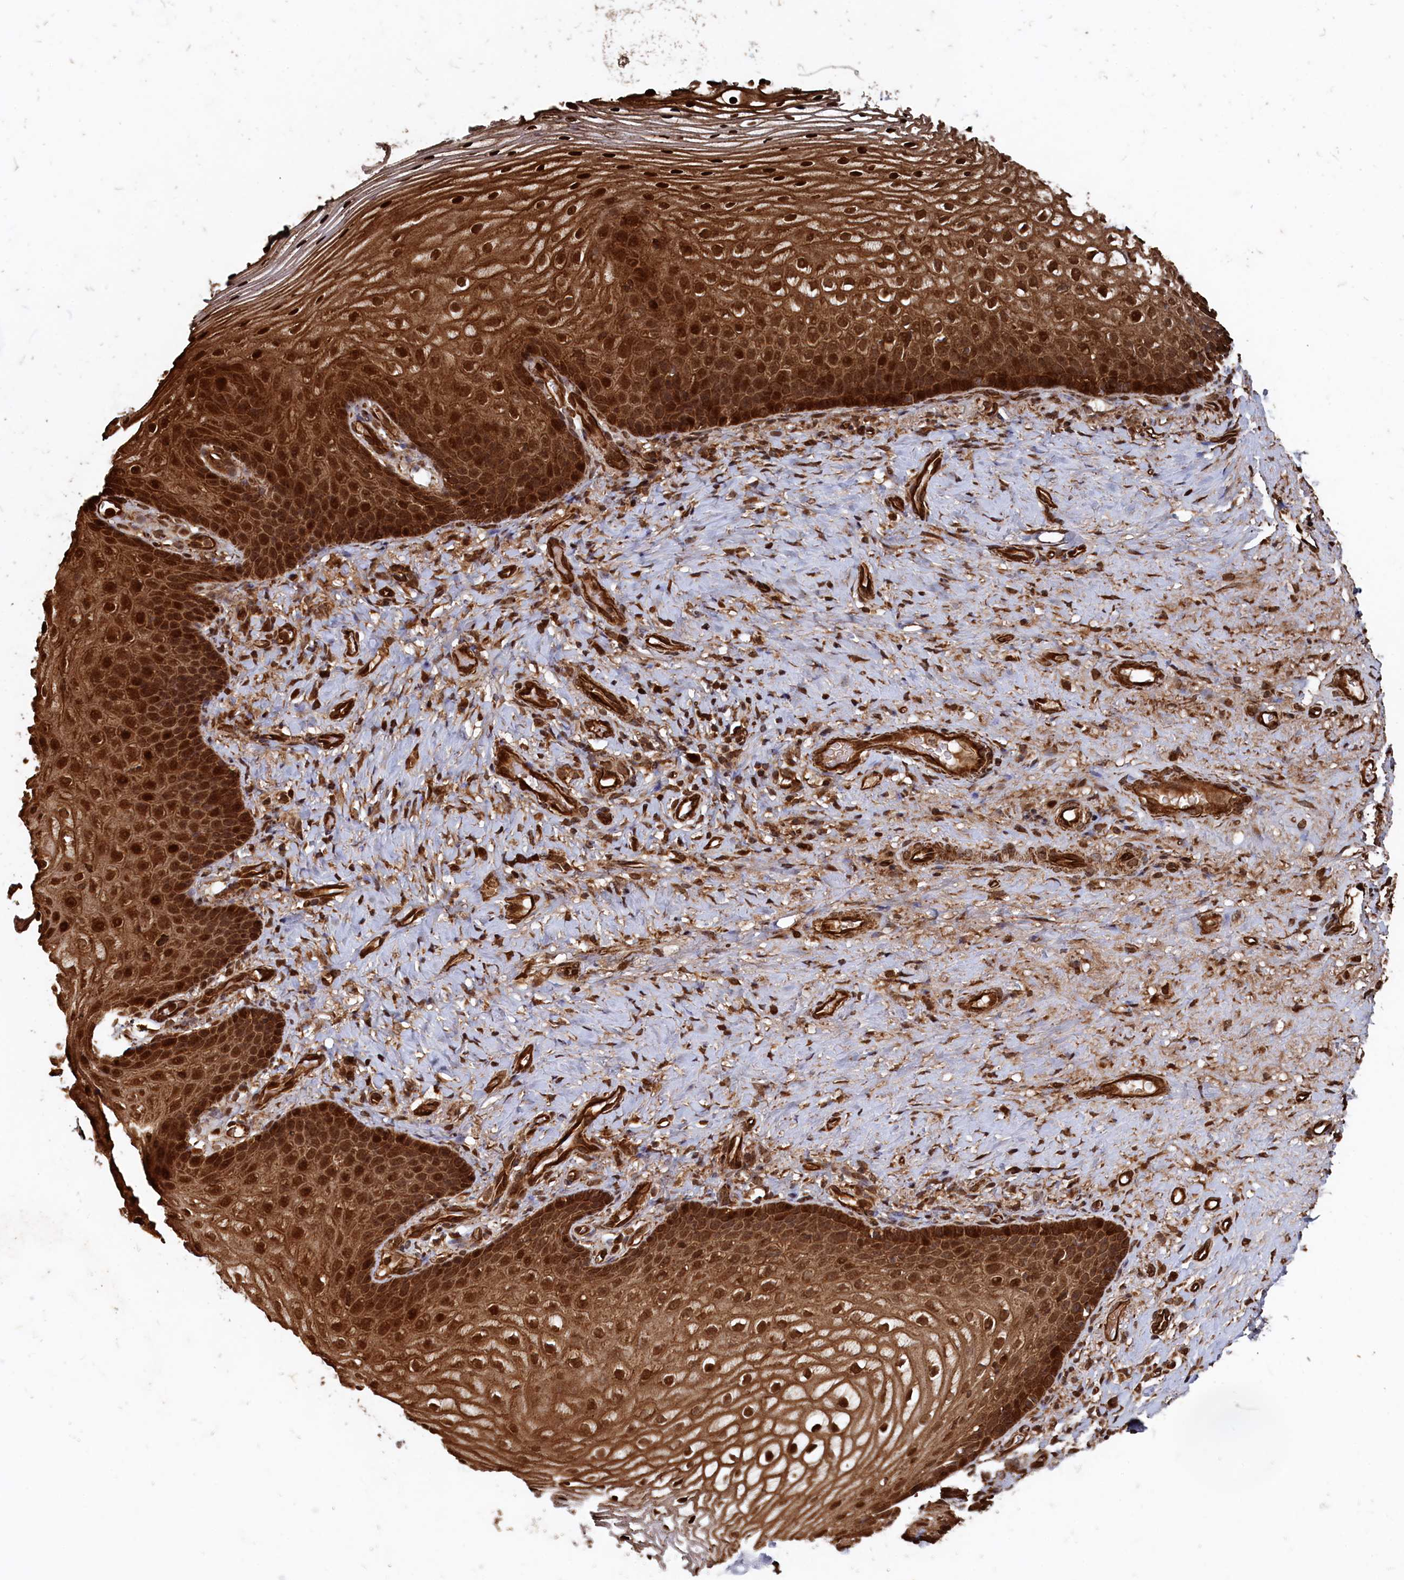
{"staining": {"intensity": "strong", "quantity": ">75%", "location": "cytoplasmic/membranous,nuclear"}, "tissue": "vagina", "cell_type": "Squamous epithelial cells", "image_type": "normal", "snomed": [{"axis": "morphology", "description": "Normal tissue, NOS"}, {"axis": "topography", "description": "Vagina"}], "caption": "High-magnification brightfield microscopy of benign vagina stained with DAB (brown) and counterstained with hematoxylin (blue). squamous epithelial cells exhibit strong cytoplasmic/membranous,nuclear expression is present in approximately>75% of cells.", "gene": "PIGN", "patient": {"sex": "female", "age": 60}}